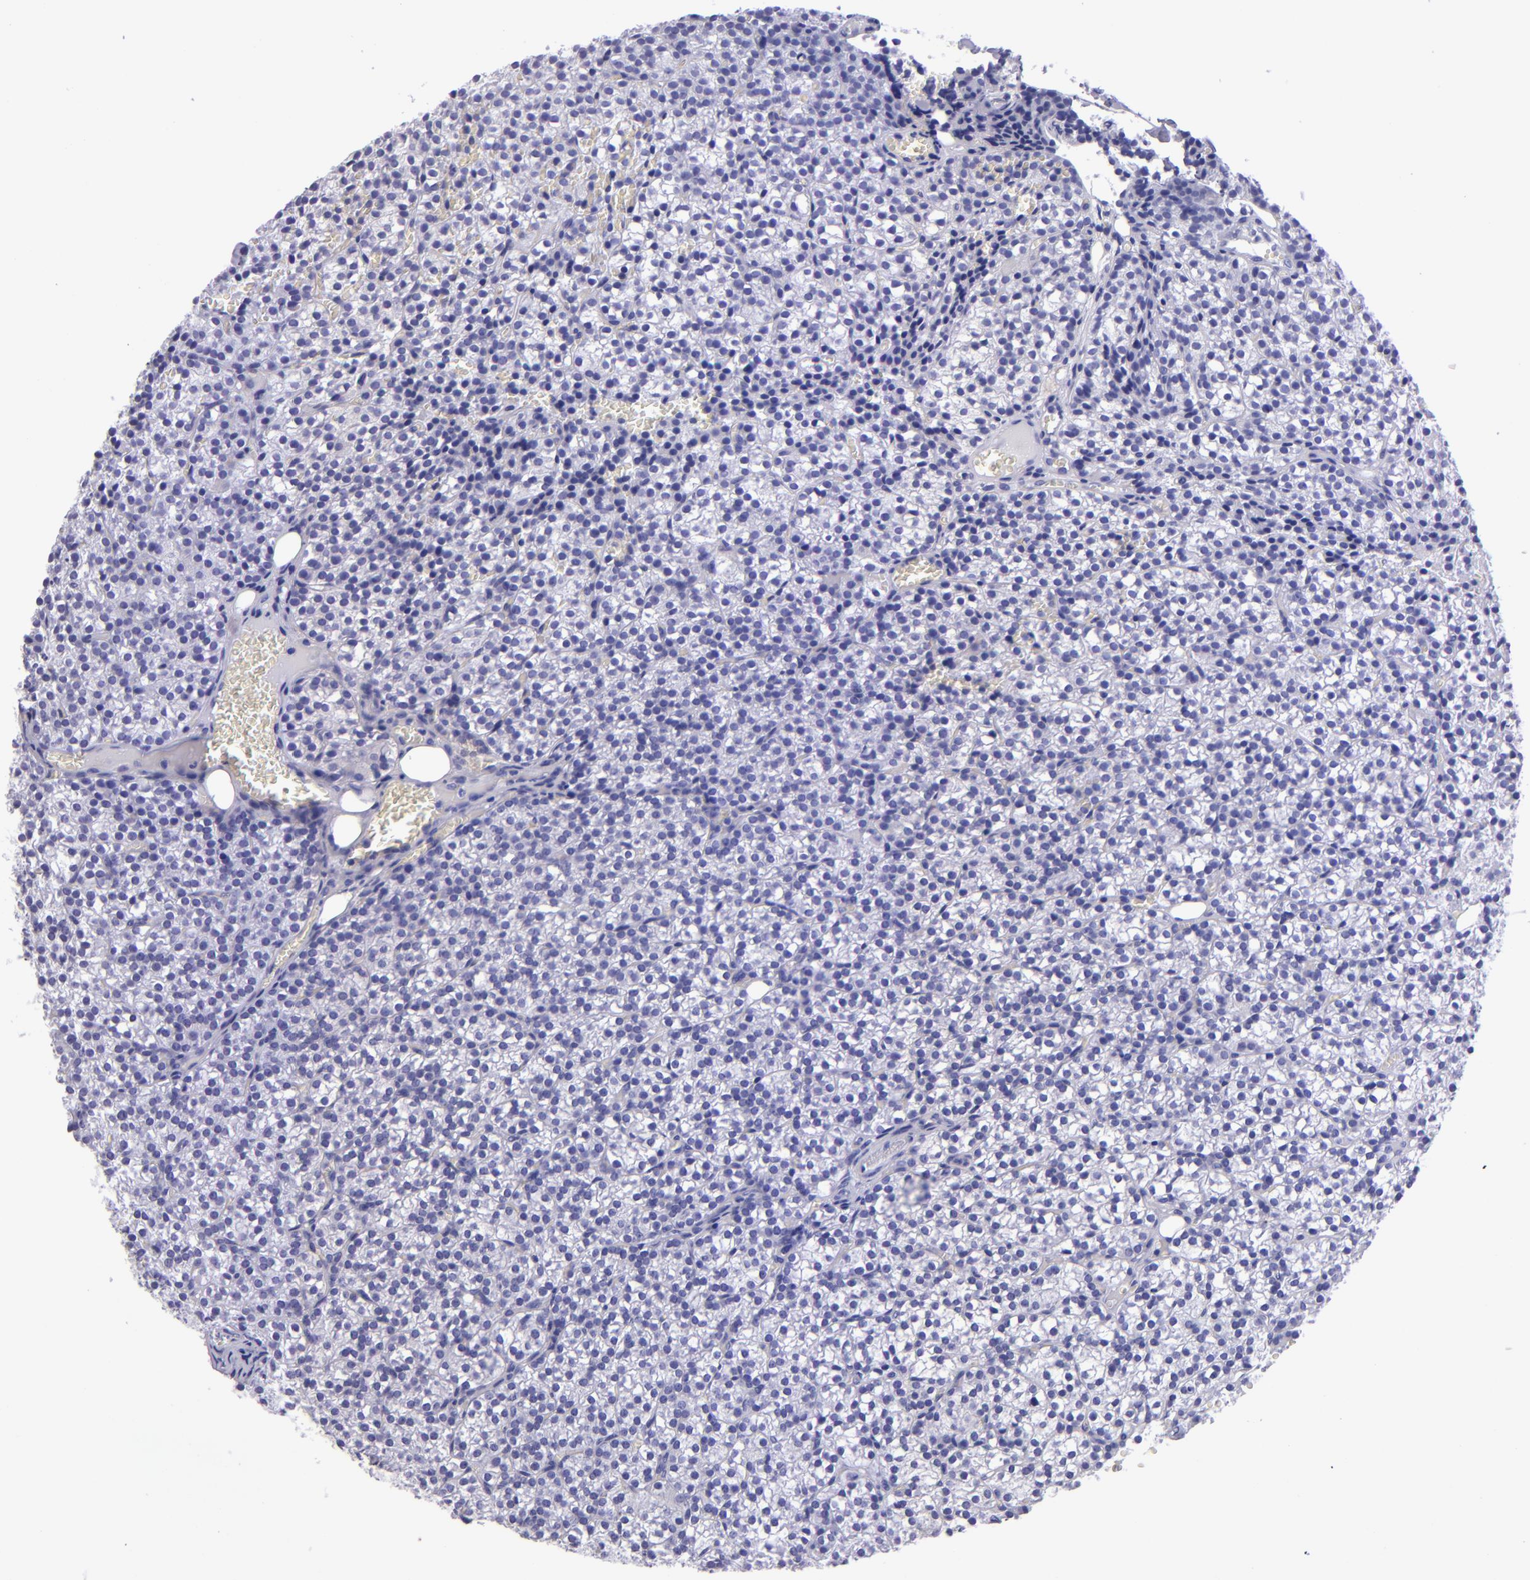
{"staining": {"intensity": "negative", "quantity": "none", "location": "none"}, "tissue": "parathyroid gland", "cell_type": "Glandular cells", "image_type": "normal", "snomed": [{"axis": "morphology", "description": "Normal tissue, NOS"}, {"axis": "topography", "description": "Parathyroid gland"}], "caption": "Immunohistochemistry of normal parathyroid gland demonstrates no staining in glandular cells.", "gene": "TYRP1", "patient": {"sex": "female", "age": 17}}